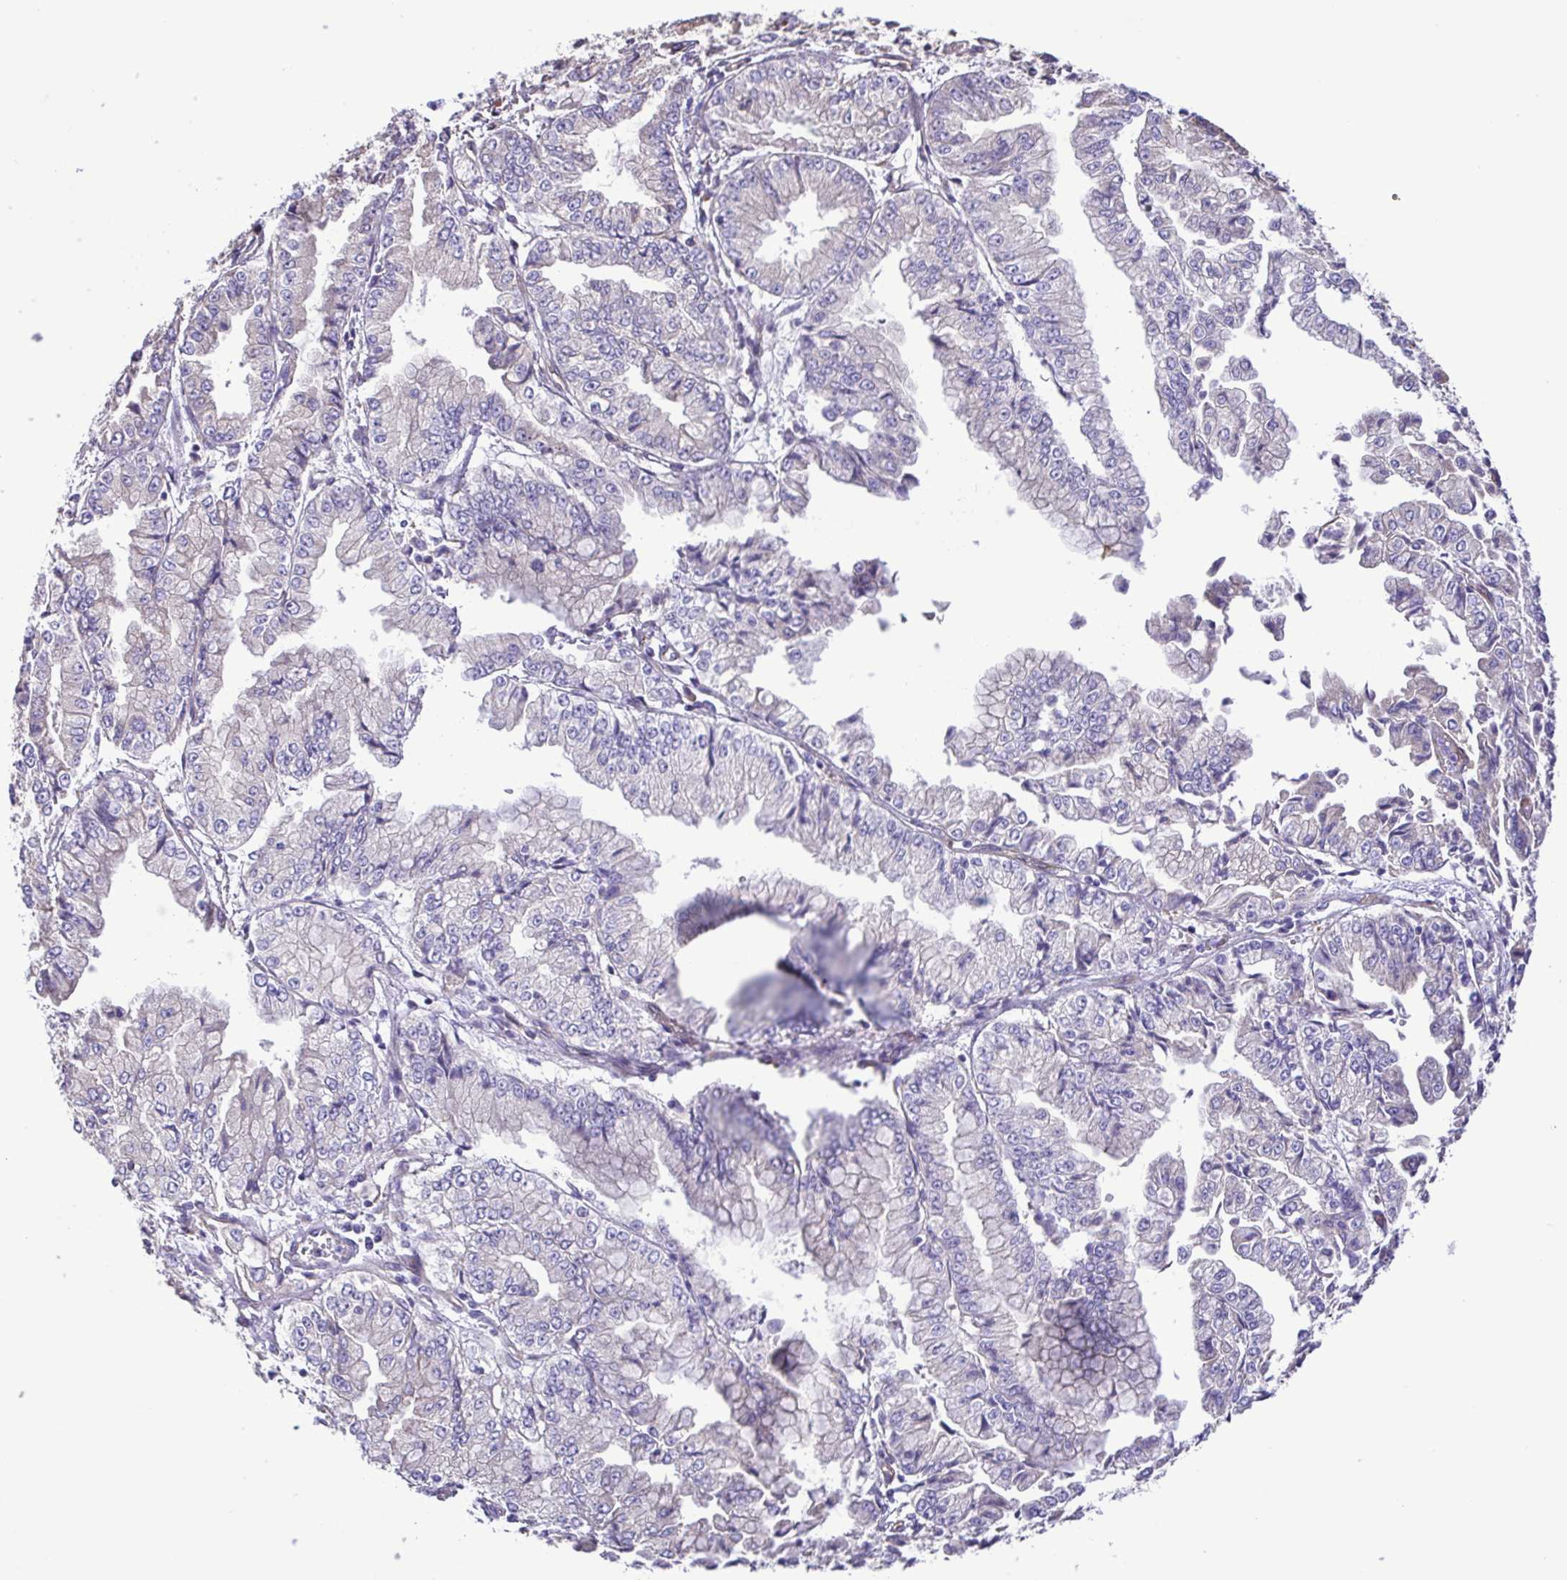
{"staining": {"intensity": "negative", "quantity": "none", "location": "none"}, "tissue": "stomach cancer", "cell_type": "Tumor cells", "image_type": "cancer", "snomed": [{"axis": "morphology", "description": "Adenocarcinoma, NOS"}, {"axis": "topography", "description": "Stomach, upper"}], "caption": "An image of human adenocarcinoma (stomach) is negative for staining in tumor cells.", "gene": "FLT1", "patient": {"sex": "female", "age": 74}}